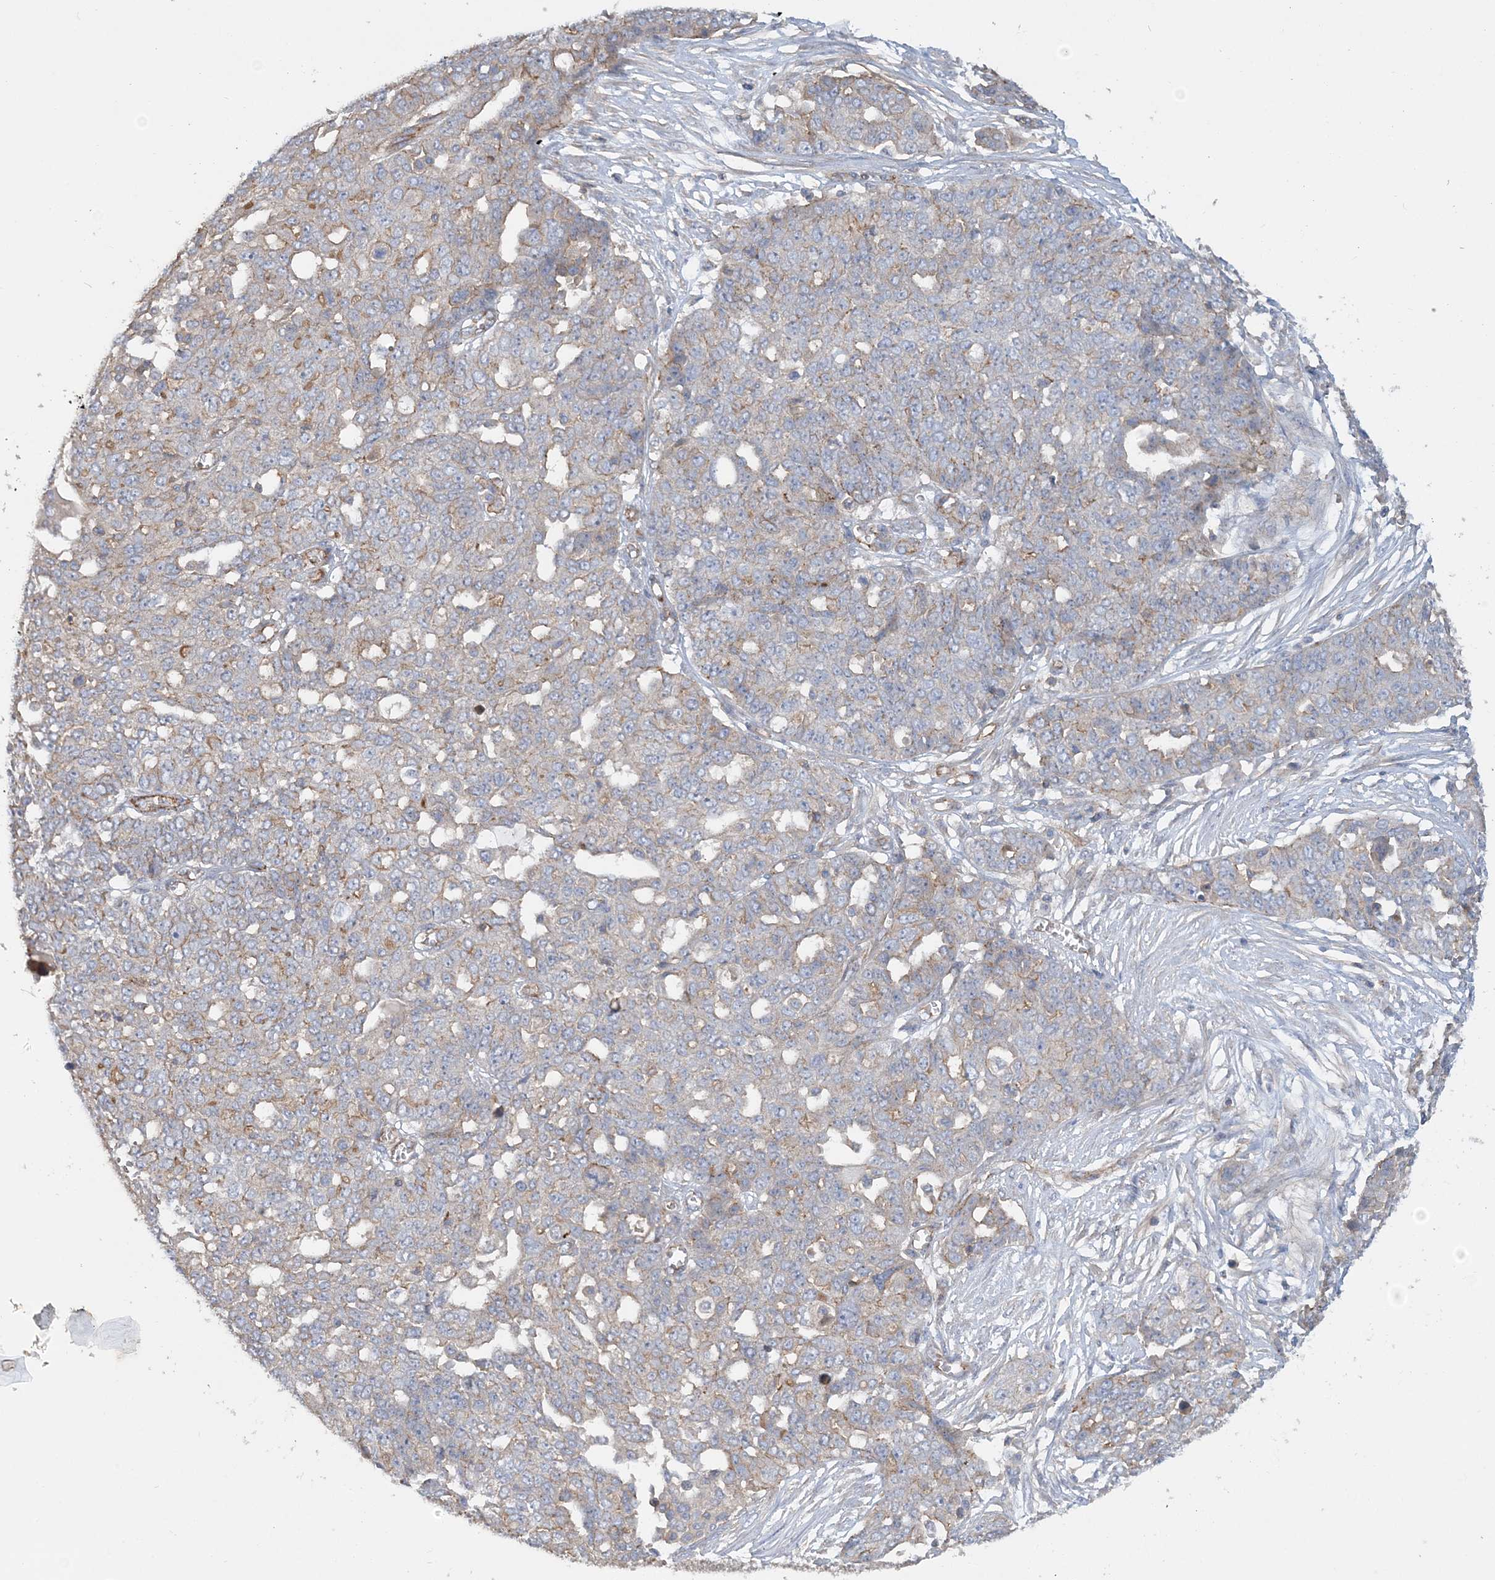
{"staining": {"intensity": "moderate", "quantity": "<25%", "location": "cytoplasmic/membranous"}, "tissue": "ovarian cancer", "cell_type": "Tumor cells", "image_type": "cancer", "snomed": [{"axis": "morphology", "description": "Cystadenocarcinoma, serous, NOS"}, {"axis": "topography", "description": "Soft tissue"}, {"axis": "topography", "description": "Ovary"}], "caption": "A brown stain labels moderate cytoplasmic/membranous staining of a protein in human ovarian serous cystadenocarcinoma tumor cells.", "gene": "PIGC", "patient": {"sex": "female", "age": 57}}